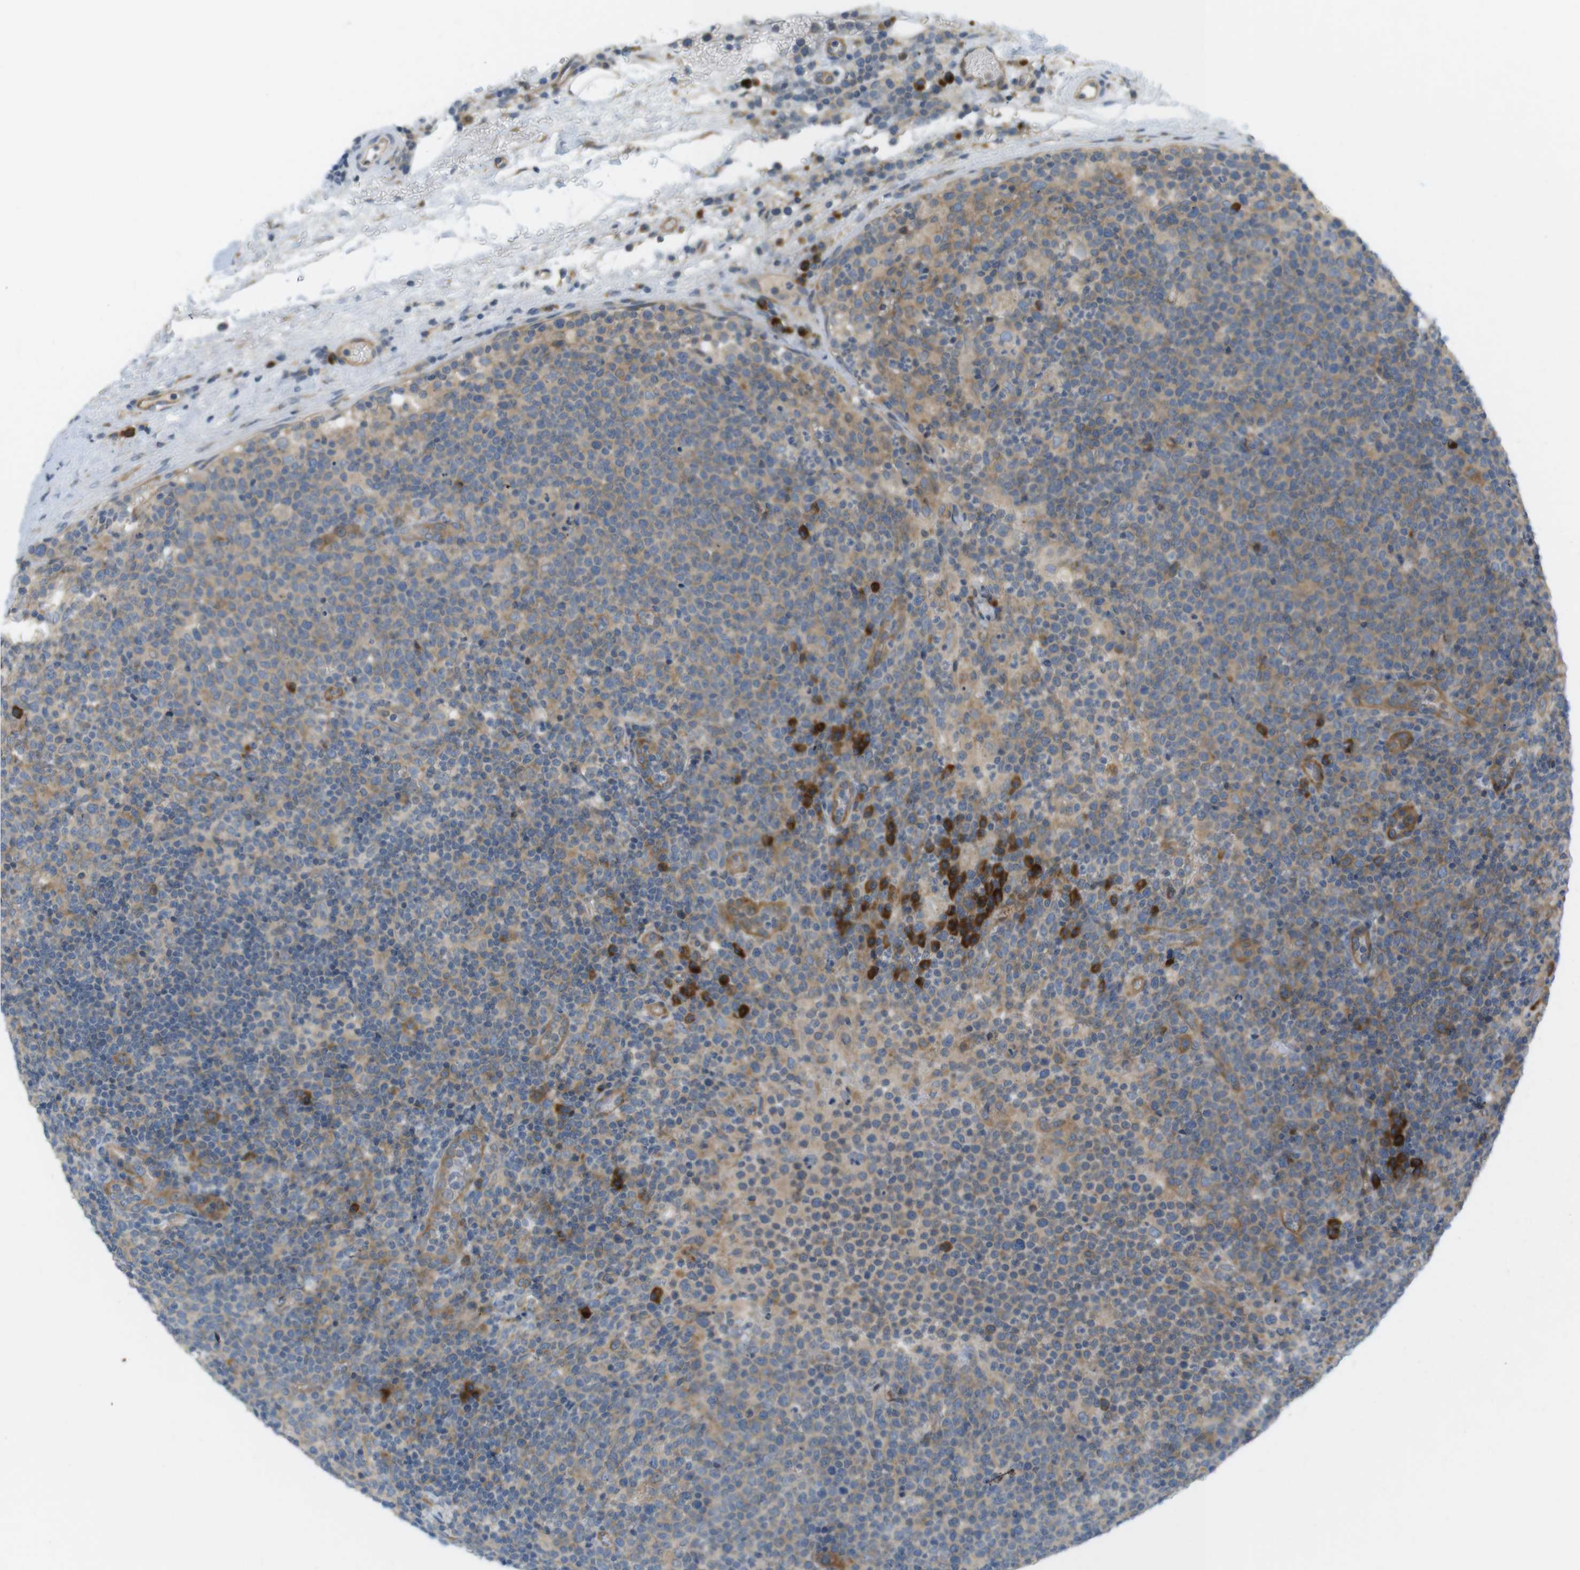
{"staining": {"intensity": "moderate", "quantity": ">75%", "location": "cytoplasmic/membranous"}, "tissue": "lymphoma", "cell_type": "Tumor cells", "image_type": "cancer", "snomed": [{"axis": "morphology", "description": "Malignant lymphoma, non-Hodgkin's type, High grade"}, {"axis": "topography", "description": "Lymph node"}], "caption": "High-magnification brightfield microscopy of lymphoma stained with DAB (brown) and counterstained with hematoxylin (blue). tumor cells exhibit moderate cytoplasmic/membranous positivity is appreciated in approximately>75% of cells. The protein is shown in brown color, while the nuclei are stained blue.", "gene": "GJC3", "patient": {"sex": "male", "age": 61}}